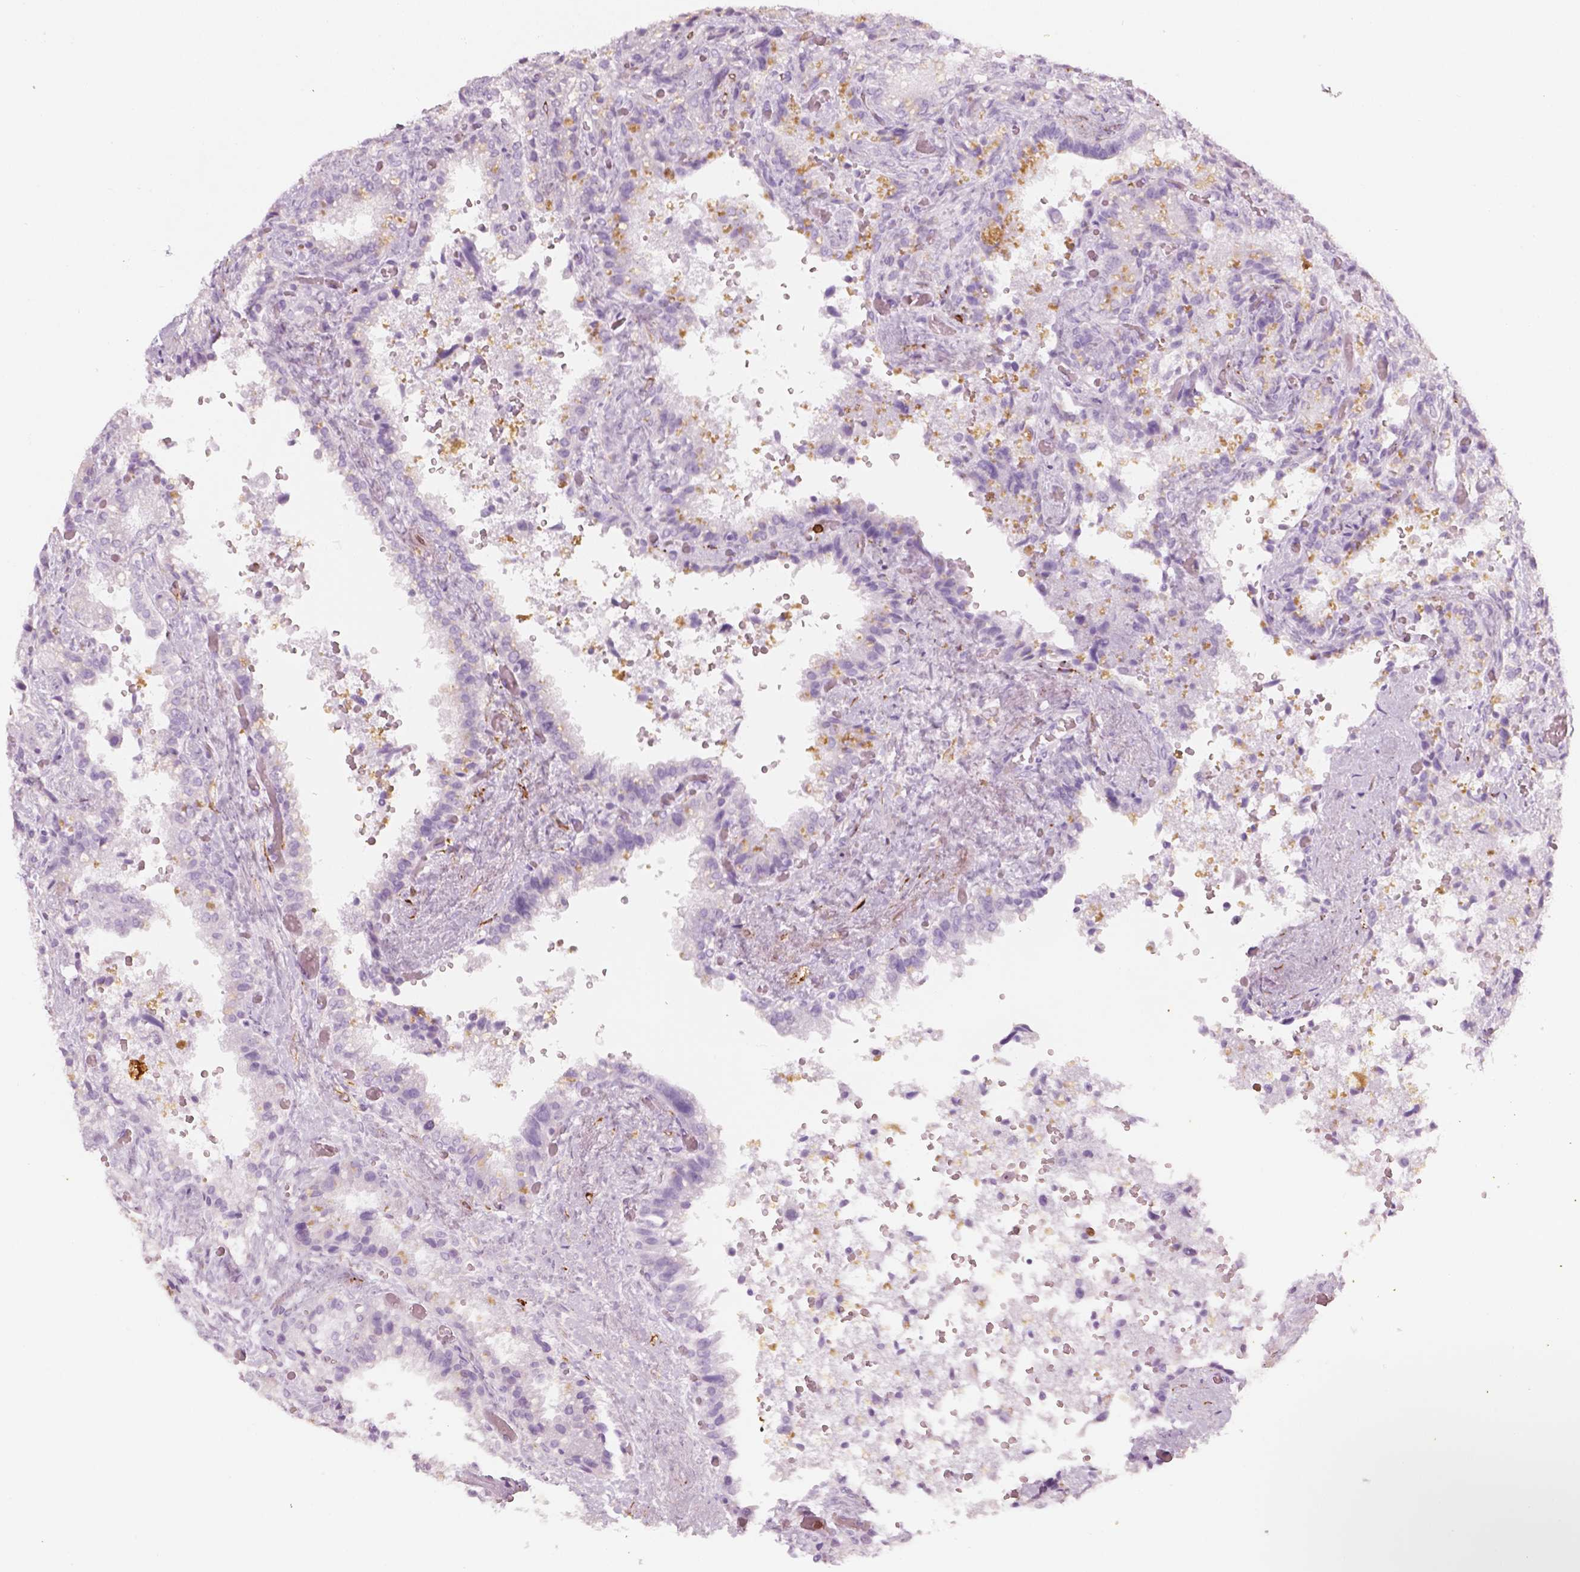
{"staining": {"intensity": "negative", "quantity": "none", "location": "none"}, "tissue": "seminal vesicle", "cell_type": "Glandular cells", "image_type": "normal", "snomed": [{"axis": "morphology", "description": "Normal tissue, NOS"}, {"axis": "topography", "description": "Seminal veicle"}], "caption": "There is no significant expression in glandular cells of seminal vesicle. (Stains: DAB (3,3'-diaminobenzidine) immunohistochemistry (IHC) with hematoxylin counter stain, Microscopy: brightfield microscopy at high magnification).", "gene": "CES1", "patient": {"sex": "male", "age": 57}}